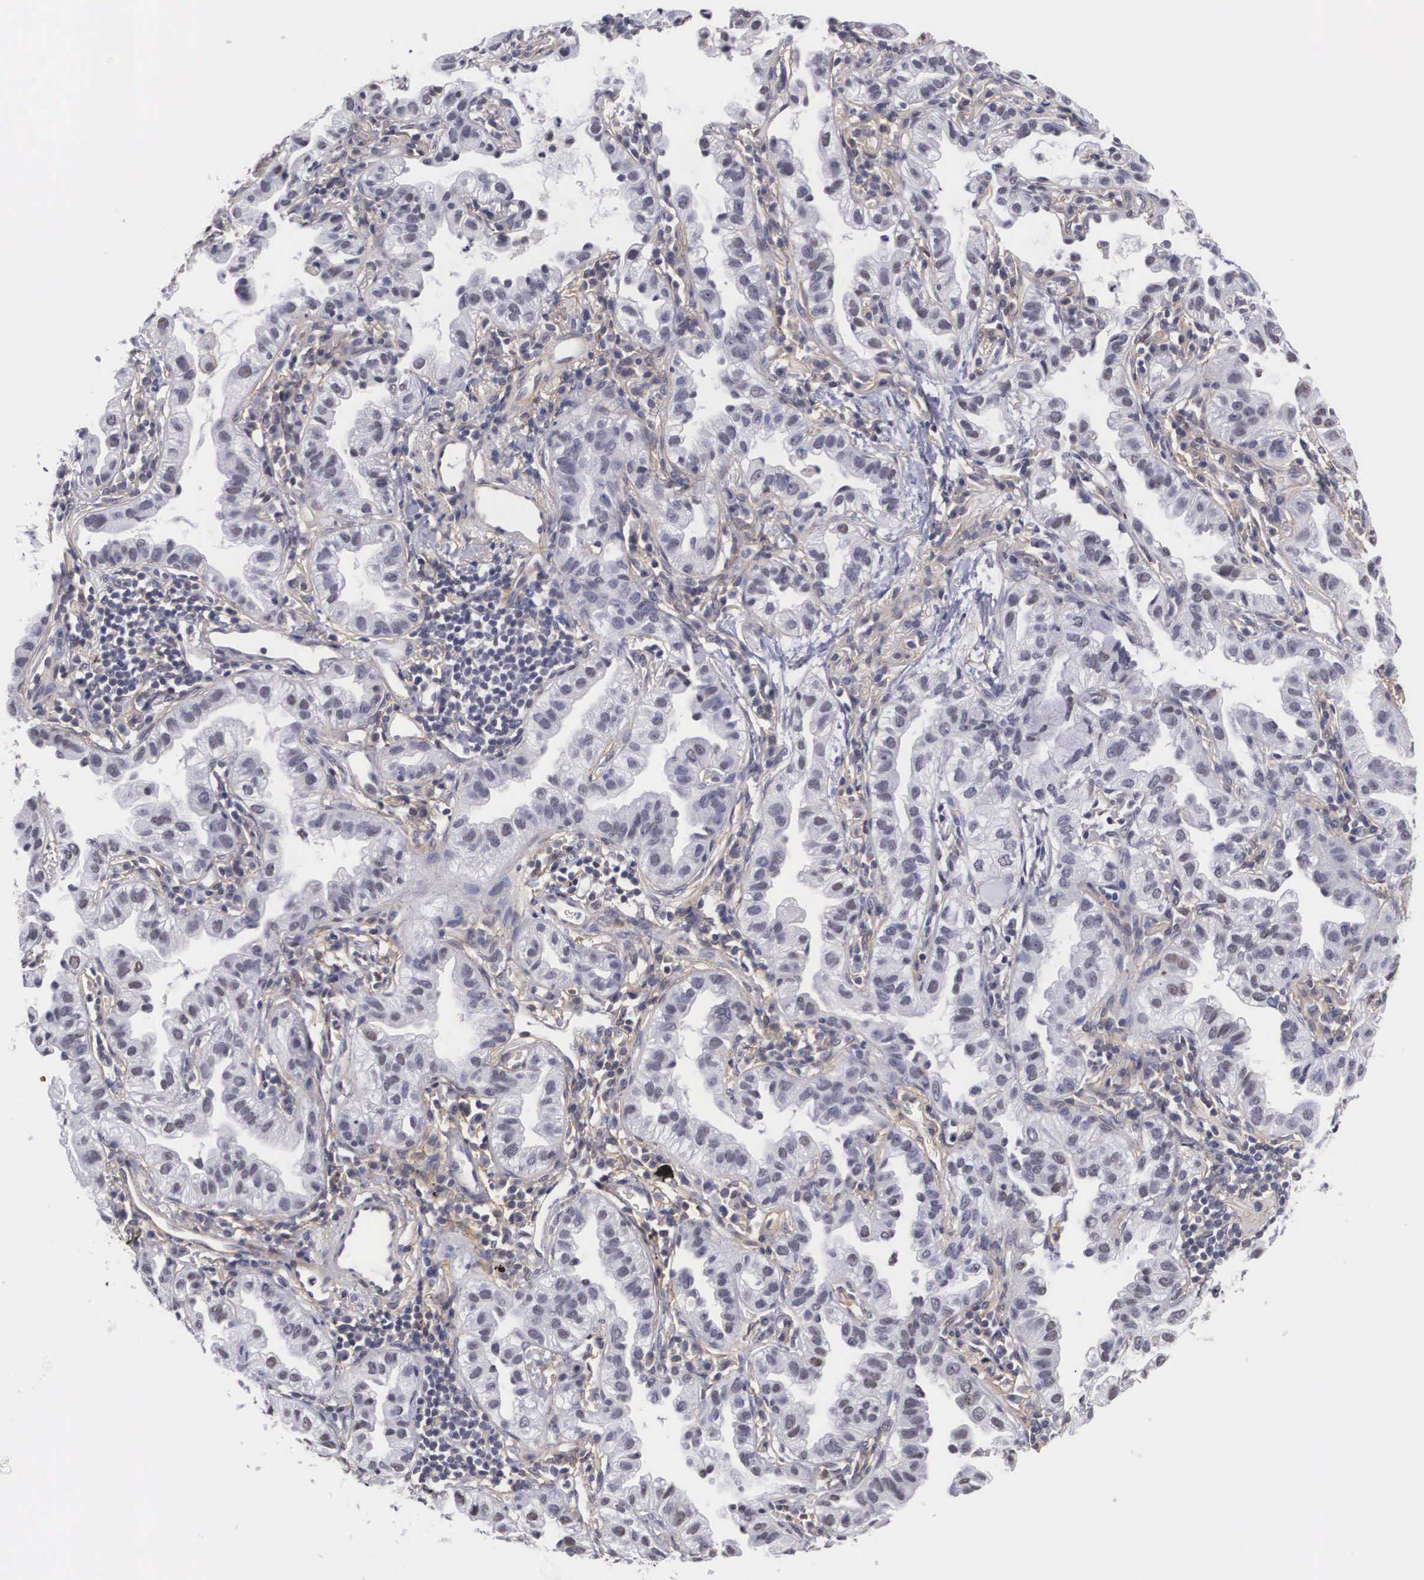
{"staining": {"intensity": "negative", "quantity": "none", "location": "none"}, "tissue": "lung cancer", "cell_type": "Tumor cells", "image_type": "cancer", "snomed": [{"axis": "morphology", "description": "Adenocarcinoma, NOS"}, {"axis": "topography", "description": "Lung"}], "caption": "IHC of human adenocarcinoma (lung) displays no positivity in tumor cells.", "gene": "NR4A2", "patient": {"sex": "female", "age": 50}}